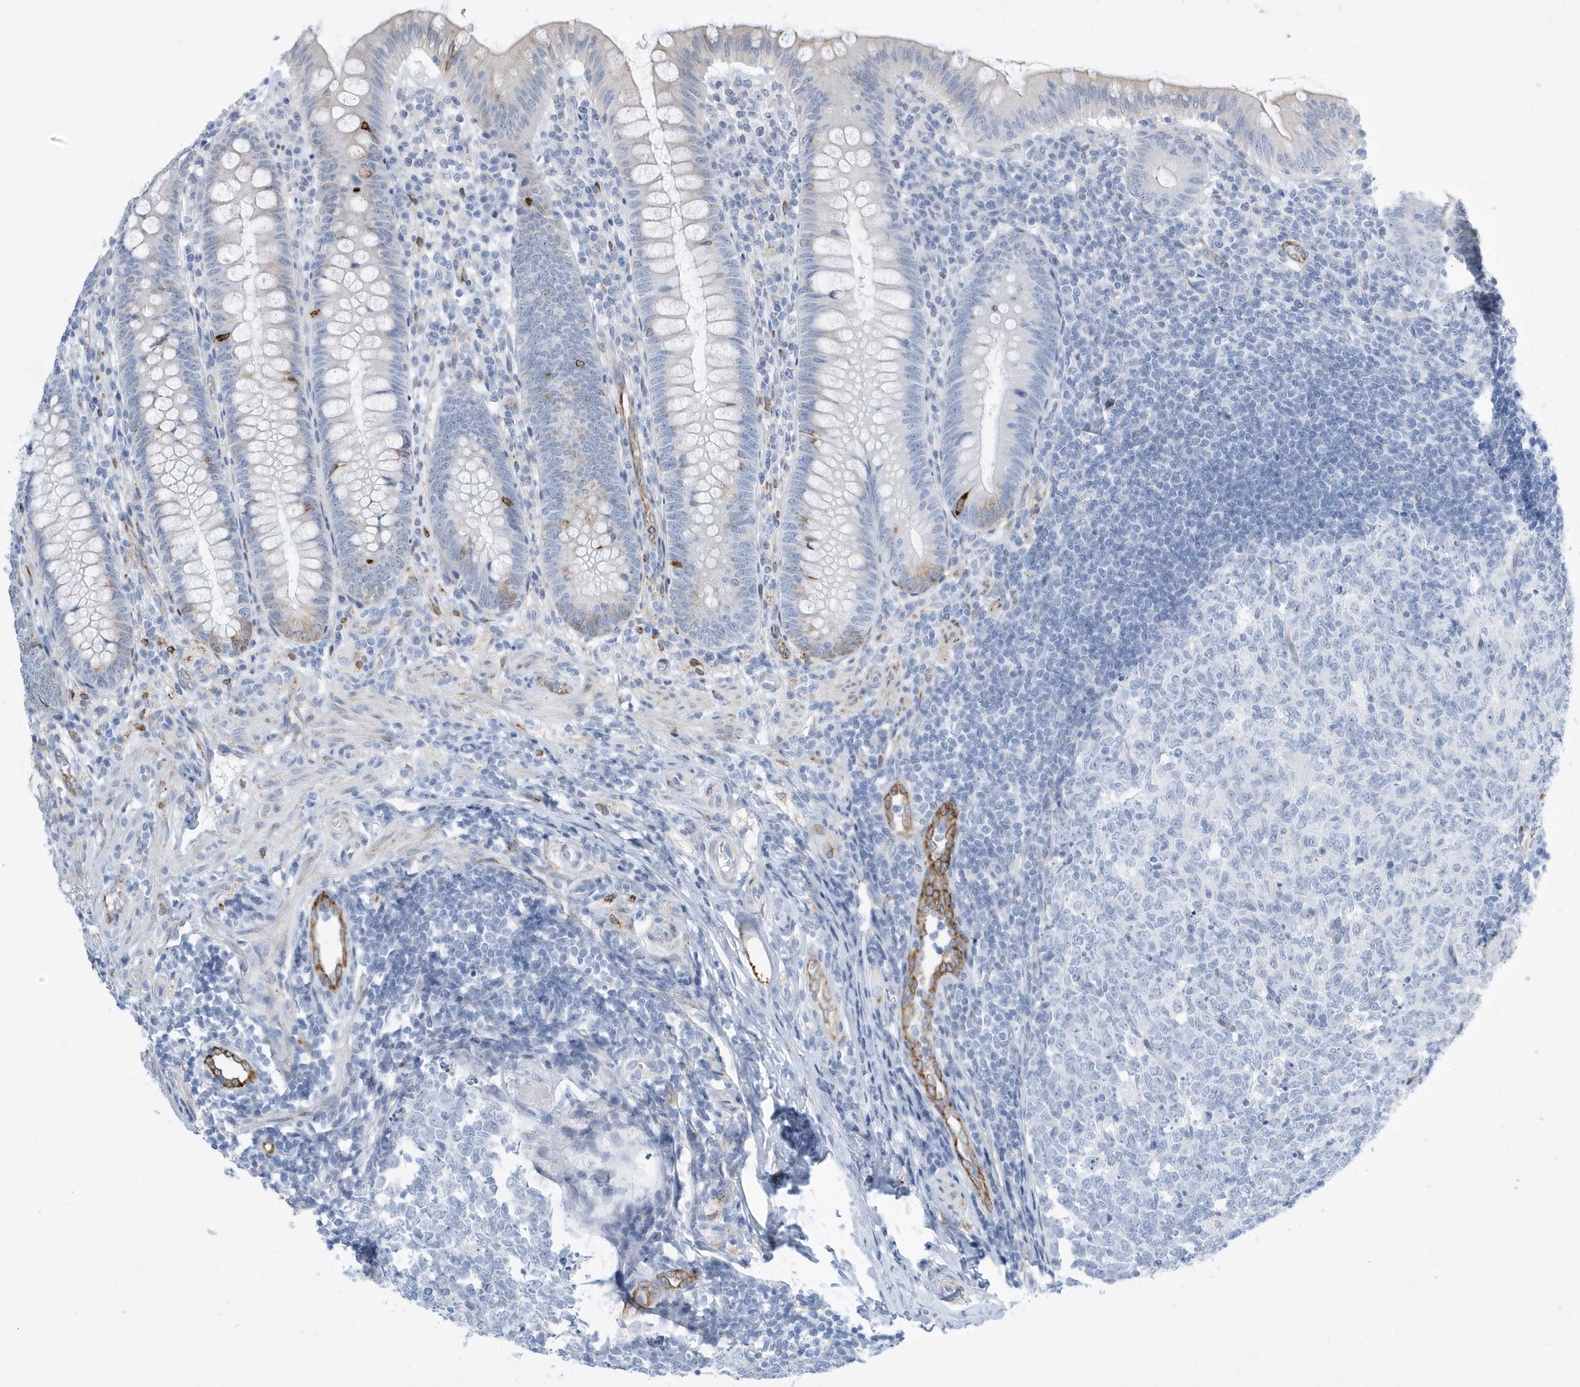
{"staining": {"intensity": "moderate", "quantity": "<25%", "location": "cytoplasmic/membranous"}, "tissue": "appendix", "cell_type": "Glandular cells", "image_type": "normal", "snomed": [{"axis": "morphology", "description": "Normal tissue, NOS"}, {"axis": "topography", "description": "Appendix"}], "caption": "This image demonstrates benign appendix stained with immunohistochemistry (IHC) to label a protein in brown. The cytoplasmic/membranous of glandular cells show moderate positivity for the protein. Nuclei are counter-stained blue.", "gene": "SEMA3F", "patient": {"sex": "male", "age": 14}}